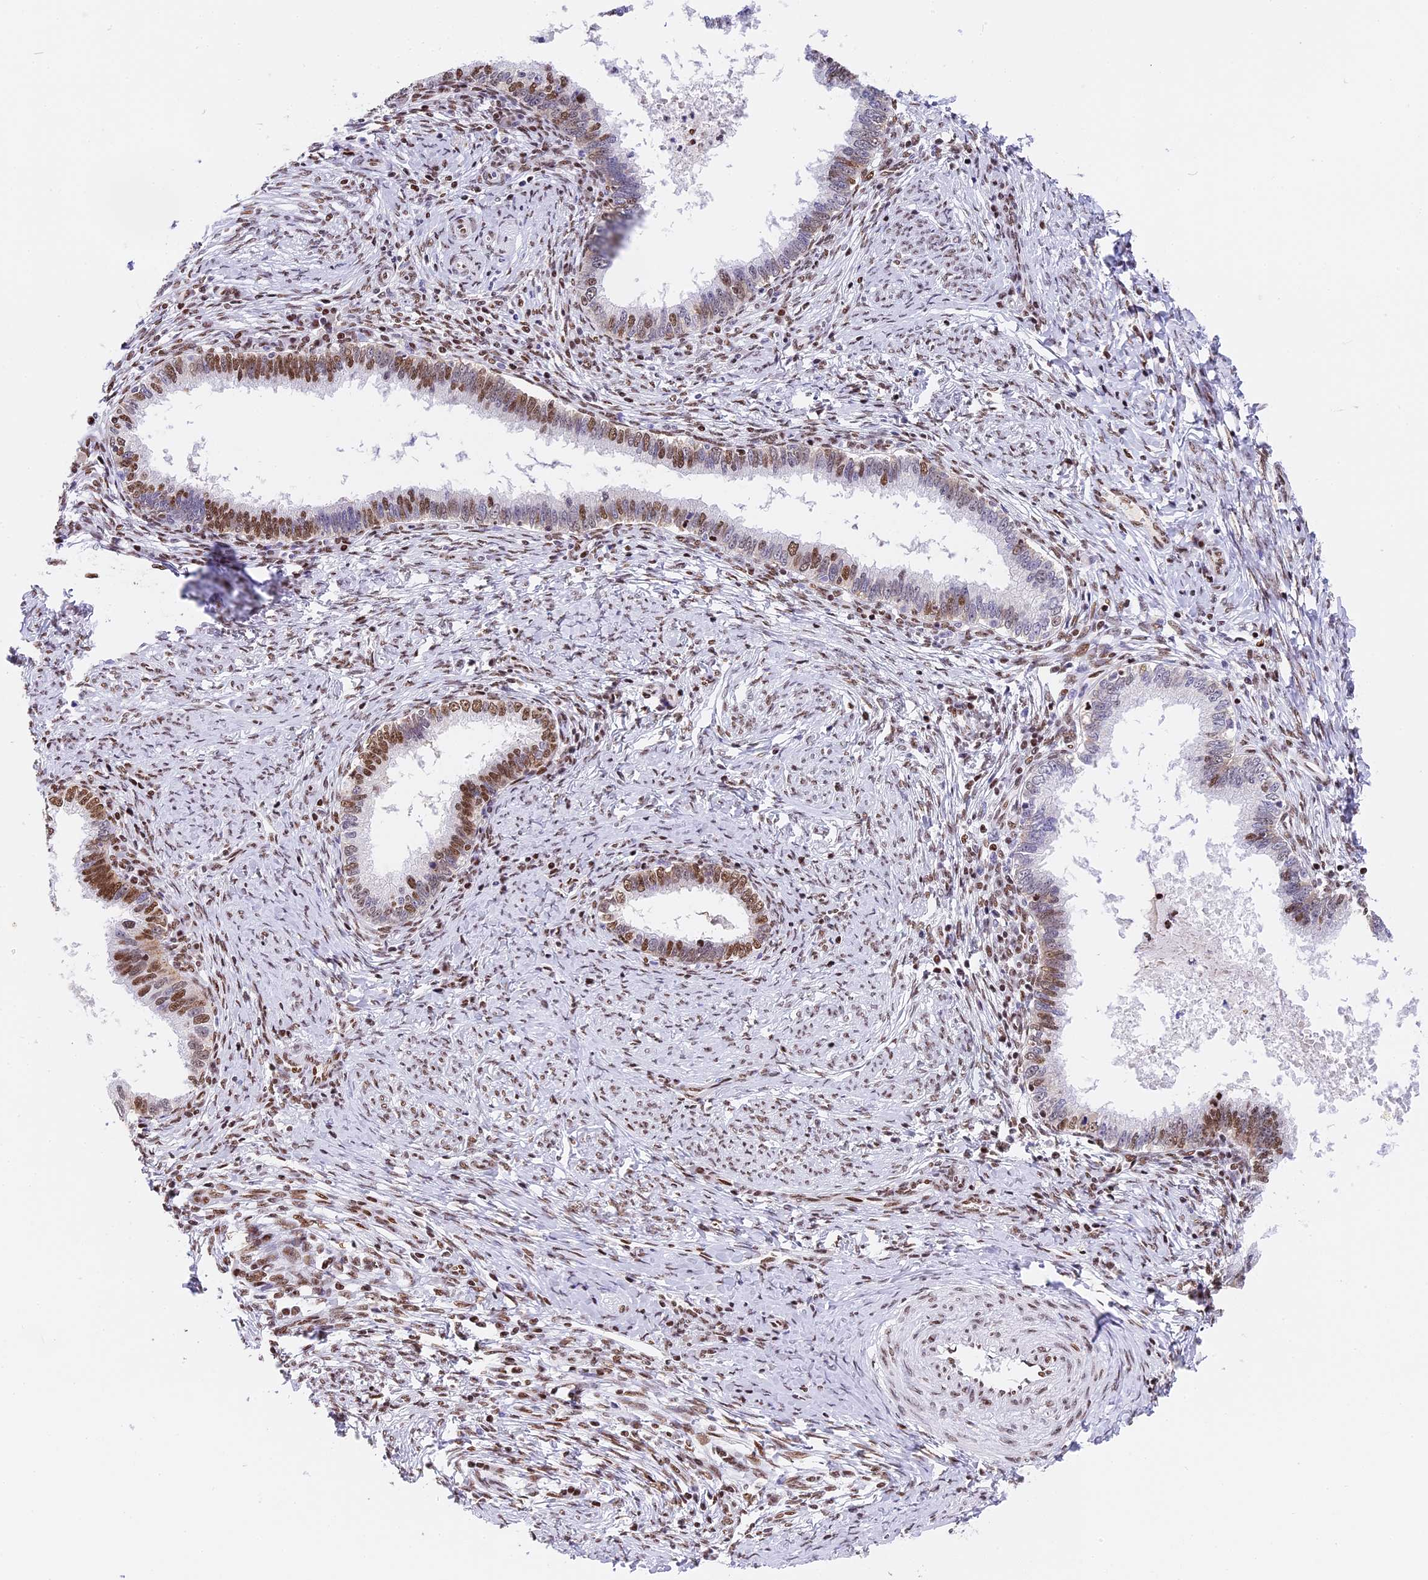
{"staining": {"intensity": "moderate", "quantity": ">75%", "location": "nuclear"}, "tissue": "cervical cancer", "cell_type": "Tumor cells", "image_type": "cancer", "snomed": [{"axis": "morphology", "description": "Adenocarcinoma, NOS"}, {"axis": "topography", "description": "Cervix"}], "caption": "This image reveals immunohistochemistry staining of cervical cancer (adenocarcinoma), with medium moderate nuclear expression in about >75% of tumor cells.", "gene": "SBNO1", "patient": {"sex": "female", "age": 36}}